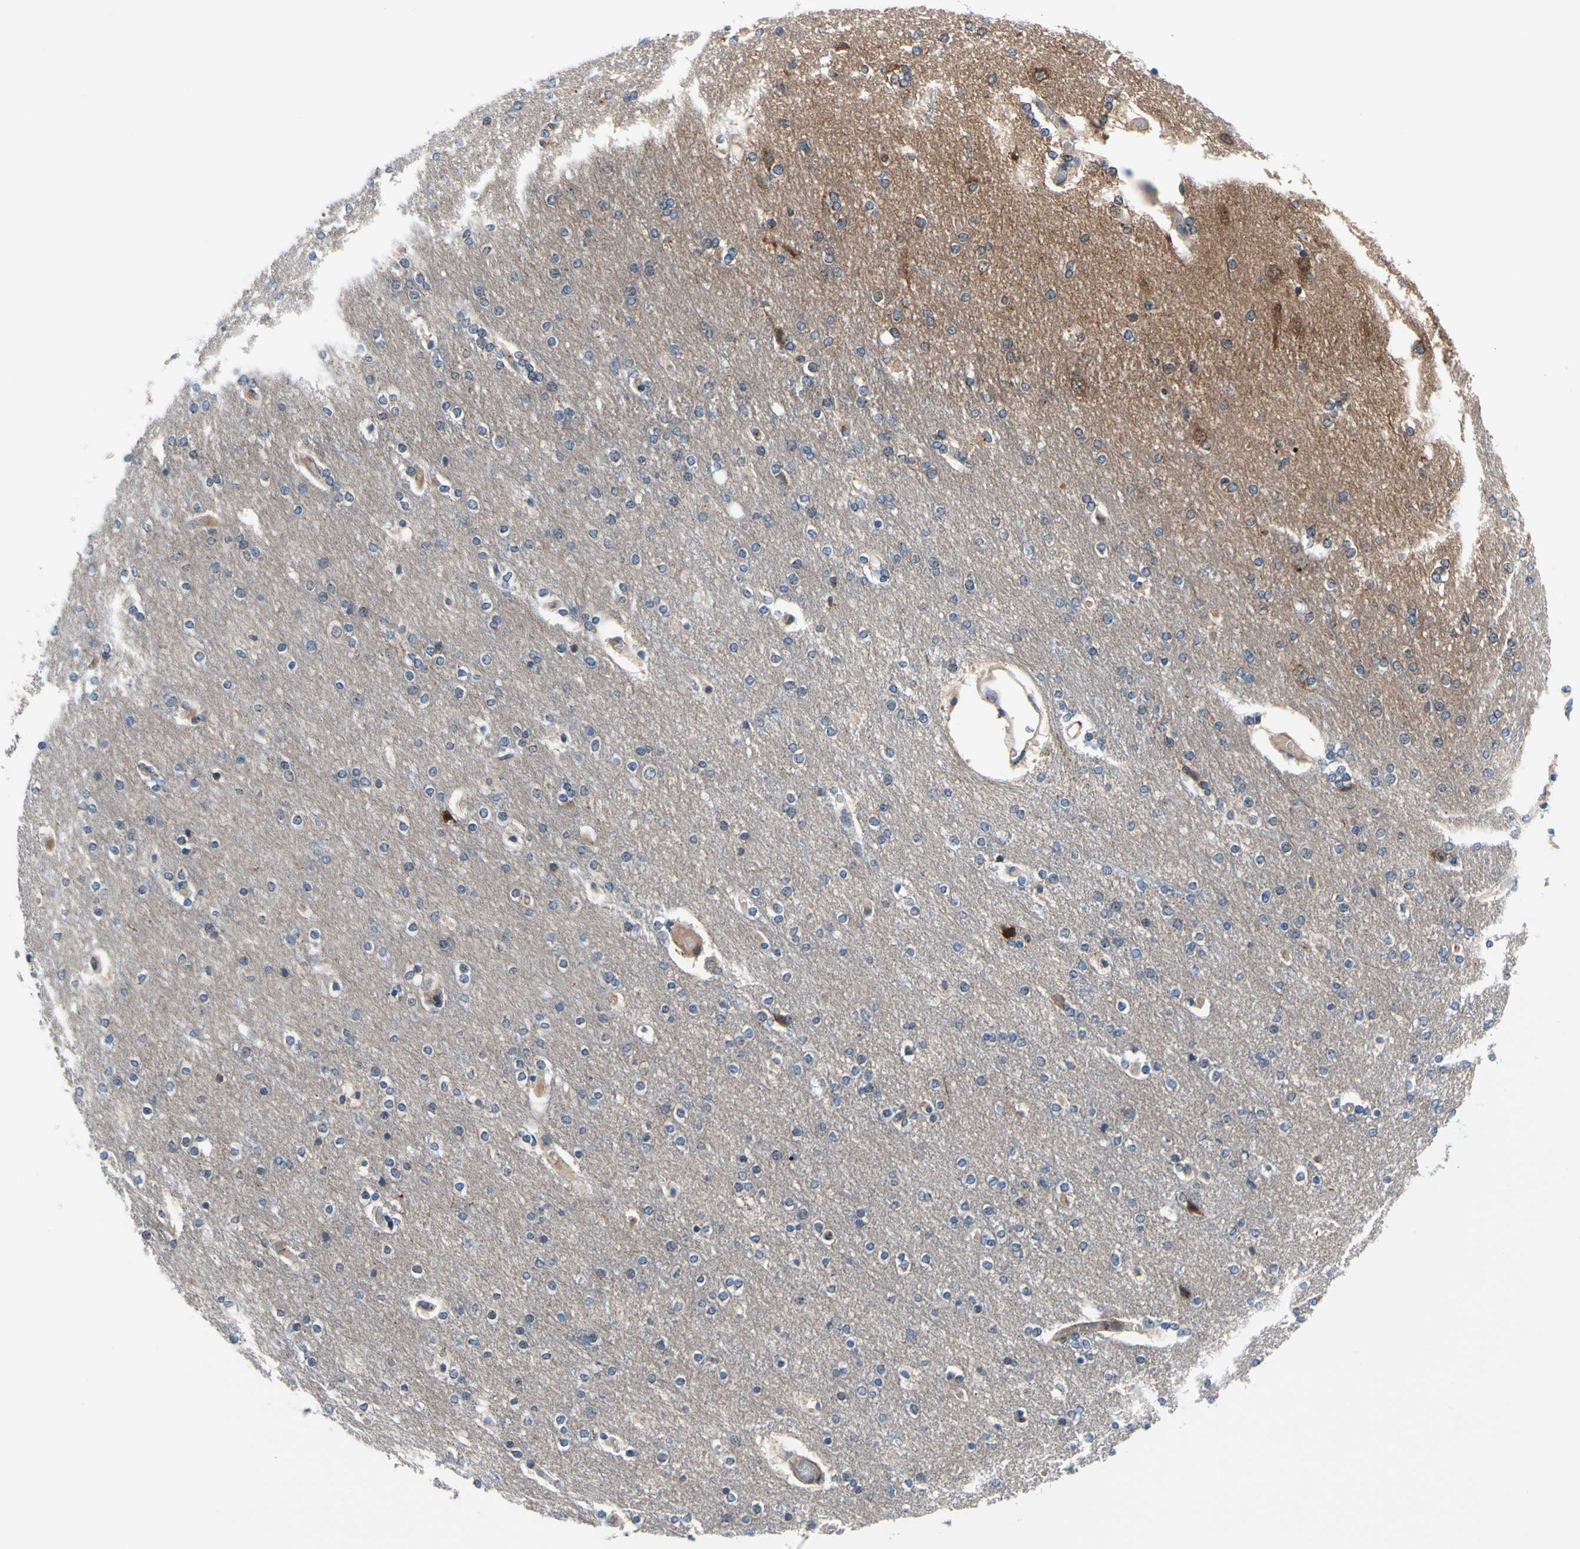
{"staining": {"intensity": "weak", "quantity": ">75%", "location": "cytoplasmic/membranous"}, "tissue": "cerebral cortex", "cell_type": "Endothelial cells", "image_type": "normal", "snomed": [{"axis": "morphology", "description": "Normal tissue, NOS"}, {"axis": "topography", "description": "Cerebral cortex"}], "caption": "Protein staining by immunohistochemistry (IHC) shows weak cytoplasmic/membranous positivity in approximately >75% of endothelial cells in normal cerebral cortex.", "gene": "PRKAR2B", "patient": {"sex": "female", "age": 54}}